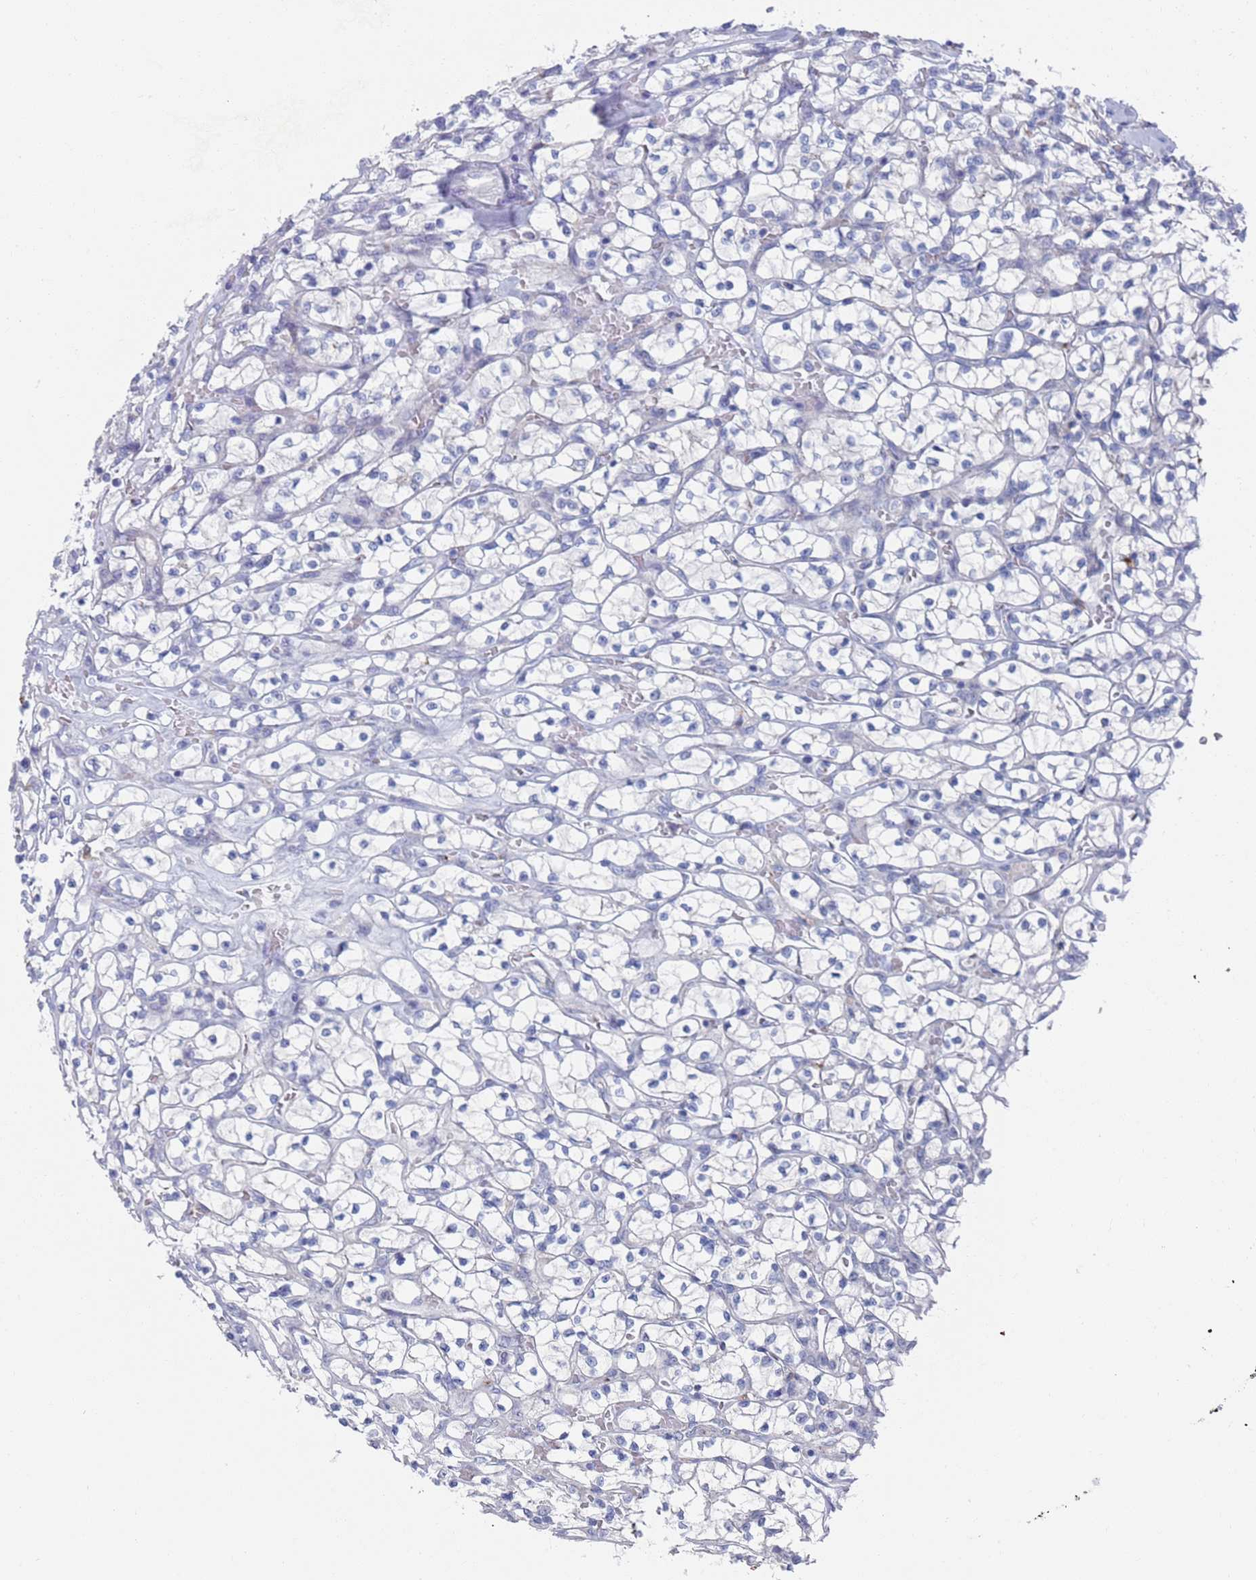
{"staining": {"intensity": "negative", "quantity": "none", "location": "none"}, "tissue": "renal cancer", "cell_type": "Tumor cells", "image_type": "cancer", "snomed": [{"axis": "morphology", "description": "Adenocarcinoma, NOS"}, {"axis": "topography", "description": "Kidney"}], "caption": "This is an immunohistochemistry histopathology image of human renal cancer (adenocarcinoma). There is no expression in tumor cells.", "gene": "FUCA1", "patient": {"sex": "female", "age": 64}}